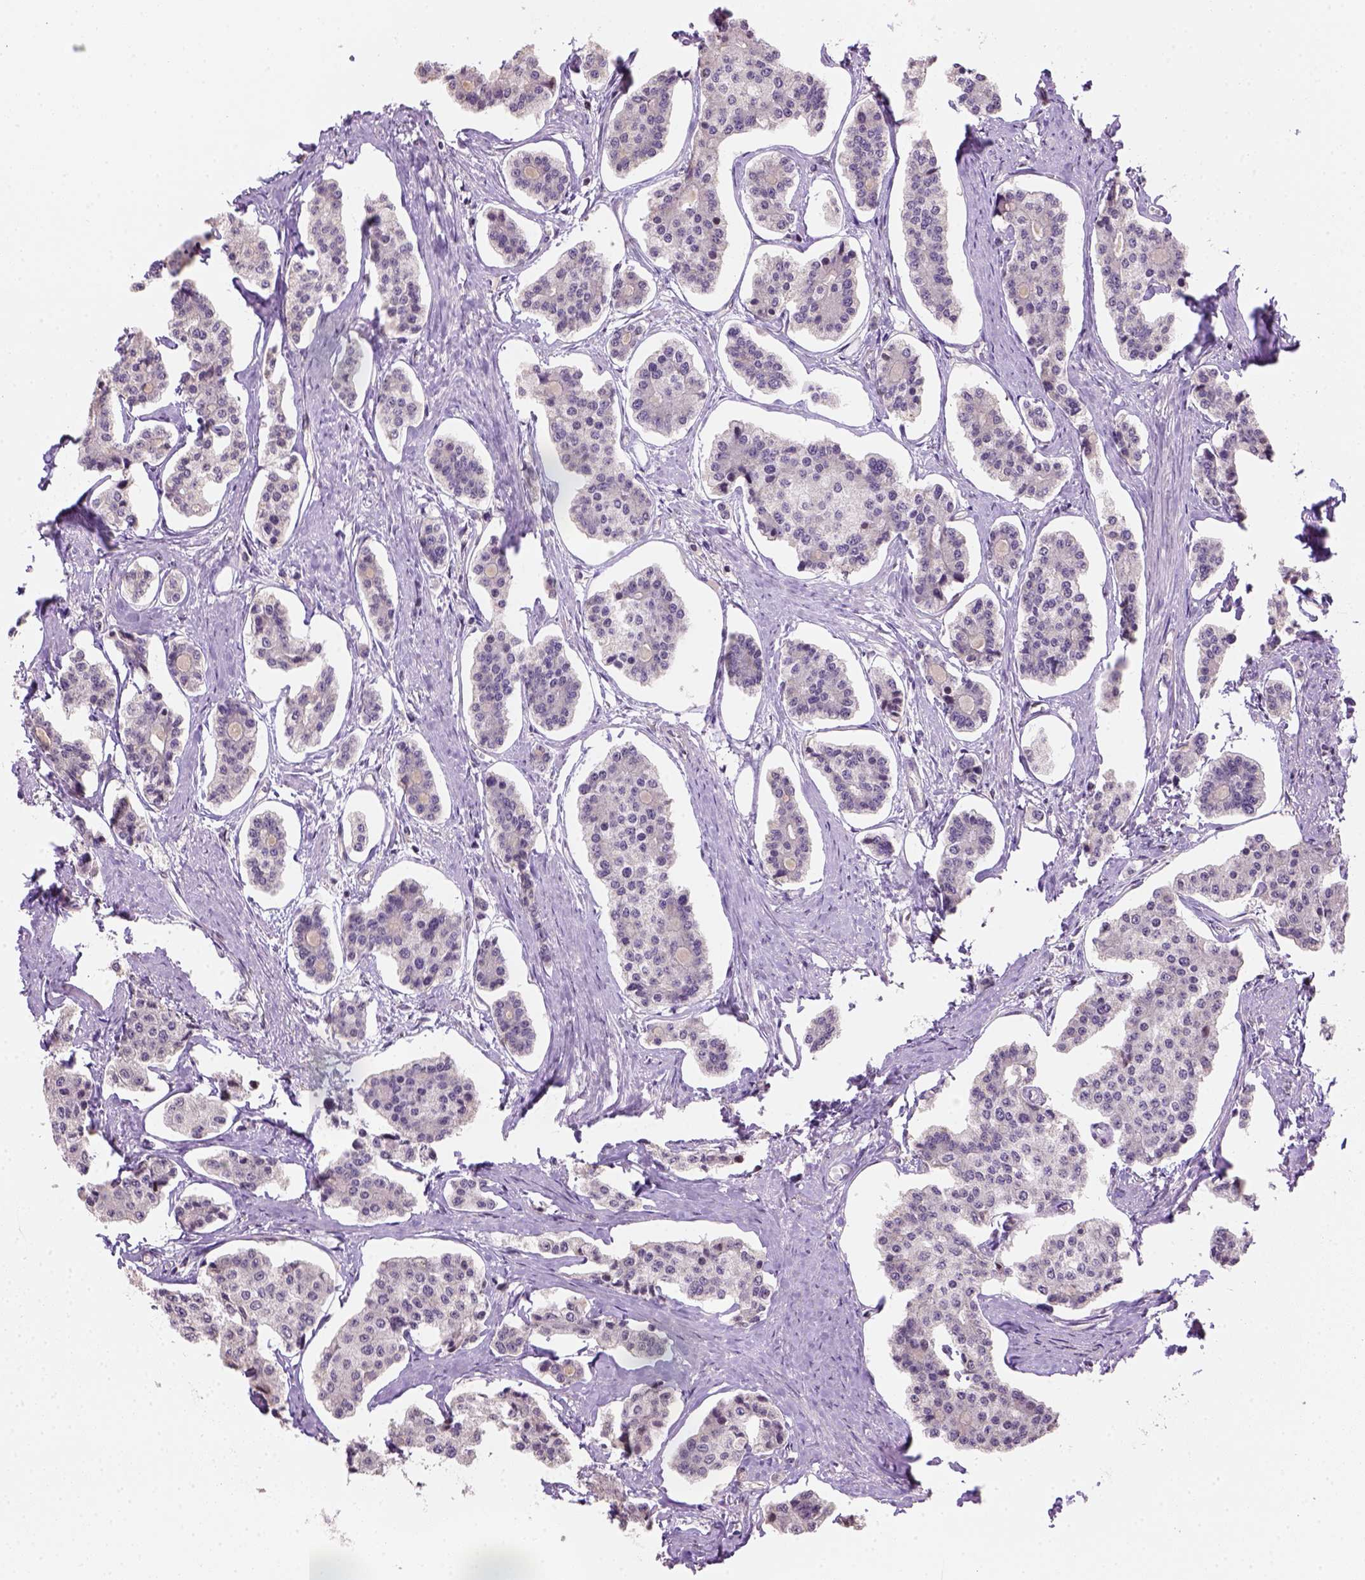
{"staining": {"intensity": "negative", "quantity": "none", "location": "none"}, "tissue": "carcinoid", "cell_type": "Tumor cells", "image_type": "cancer", "snomed": [{"axis": "morphology", "description": "Carcinoid, malignant, NOS"}, {"axis": "topography", "description": "Small intestine"}], "caption": "Protein analysis of carcinoid (malignant) displays no significant expression in tumor cells. Nuclei are stained in blue.", "gene": "DDX50", "patient": {"sex": "female", "age": 65}}